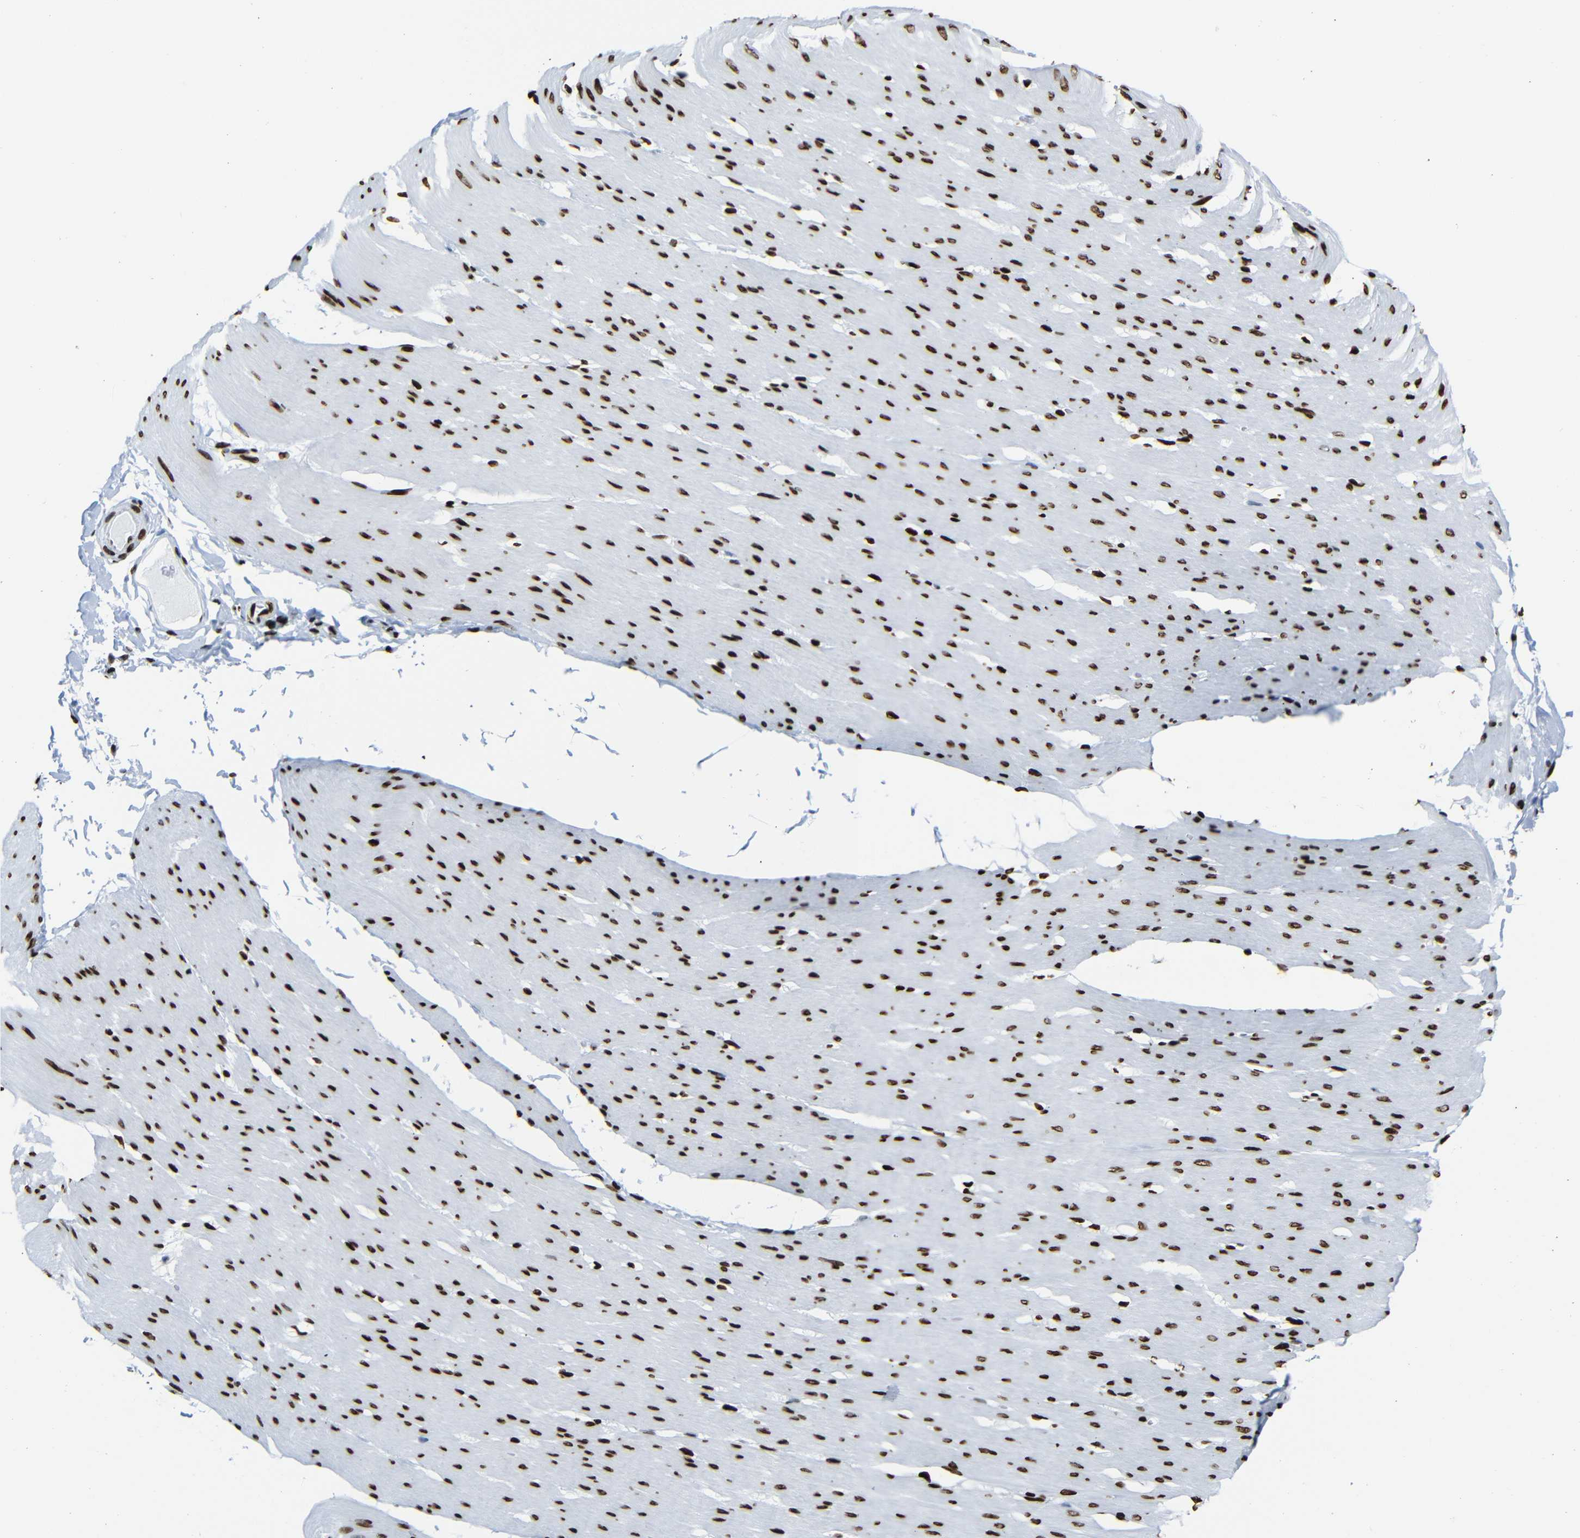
{"staining": {"intensity": "strong", "quantity": ">75%", "location": "nuclear"}, "tissue": "smooth muscle", "cell_type": "Smooth muscle cells", "image_type": "normal", "snomed": [{"axis": "morphology", "description": "Normal tissue, NOS"}, {"axis": "topography", "description": "Smooth muscle"}, {"axis": "topography", "description": "Colon"}], "caption": "Immunohistochemistry of unremarkable smooth muscle shows high levels of strong nuclear positivity in about >75% of smooth muscle cells.", "gene": "NPIPB15", "patient": {"sex": "male", "age": 67}}